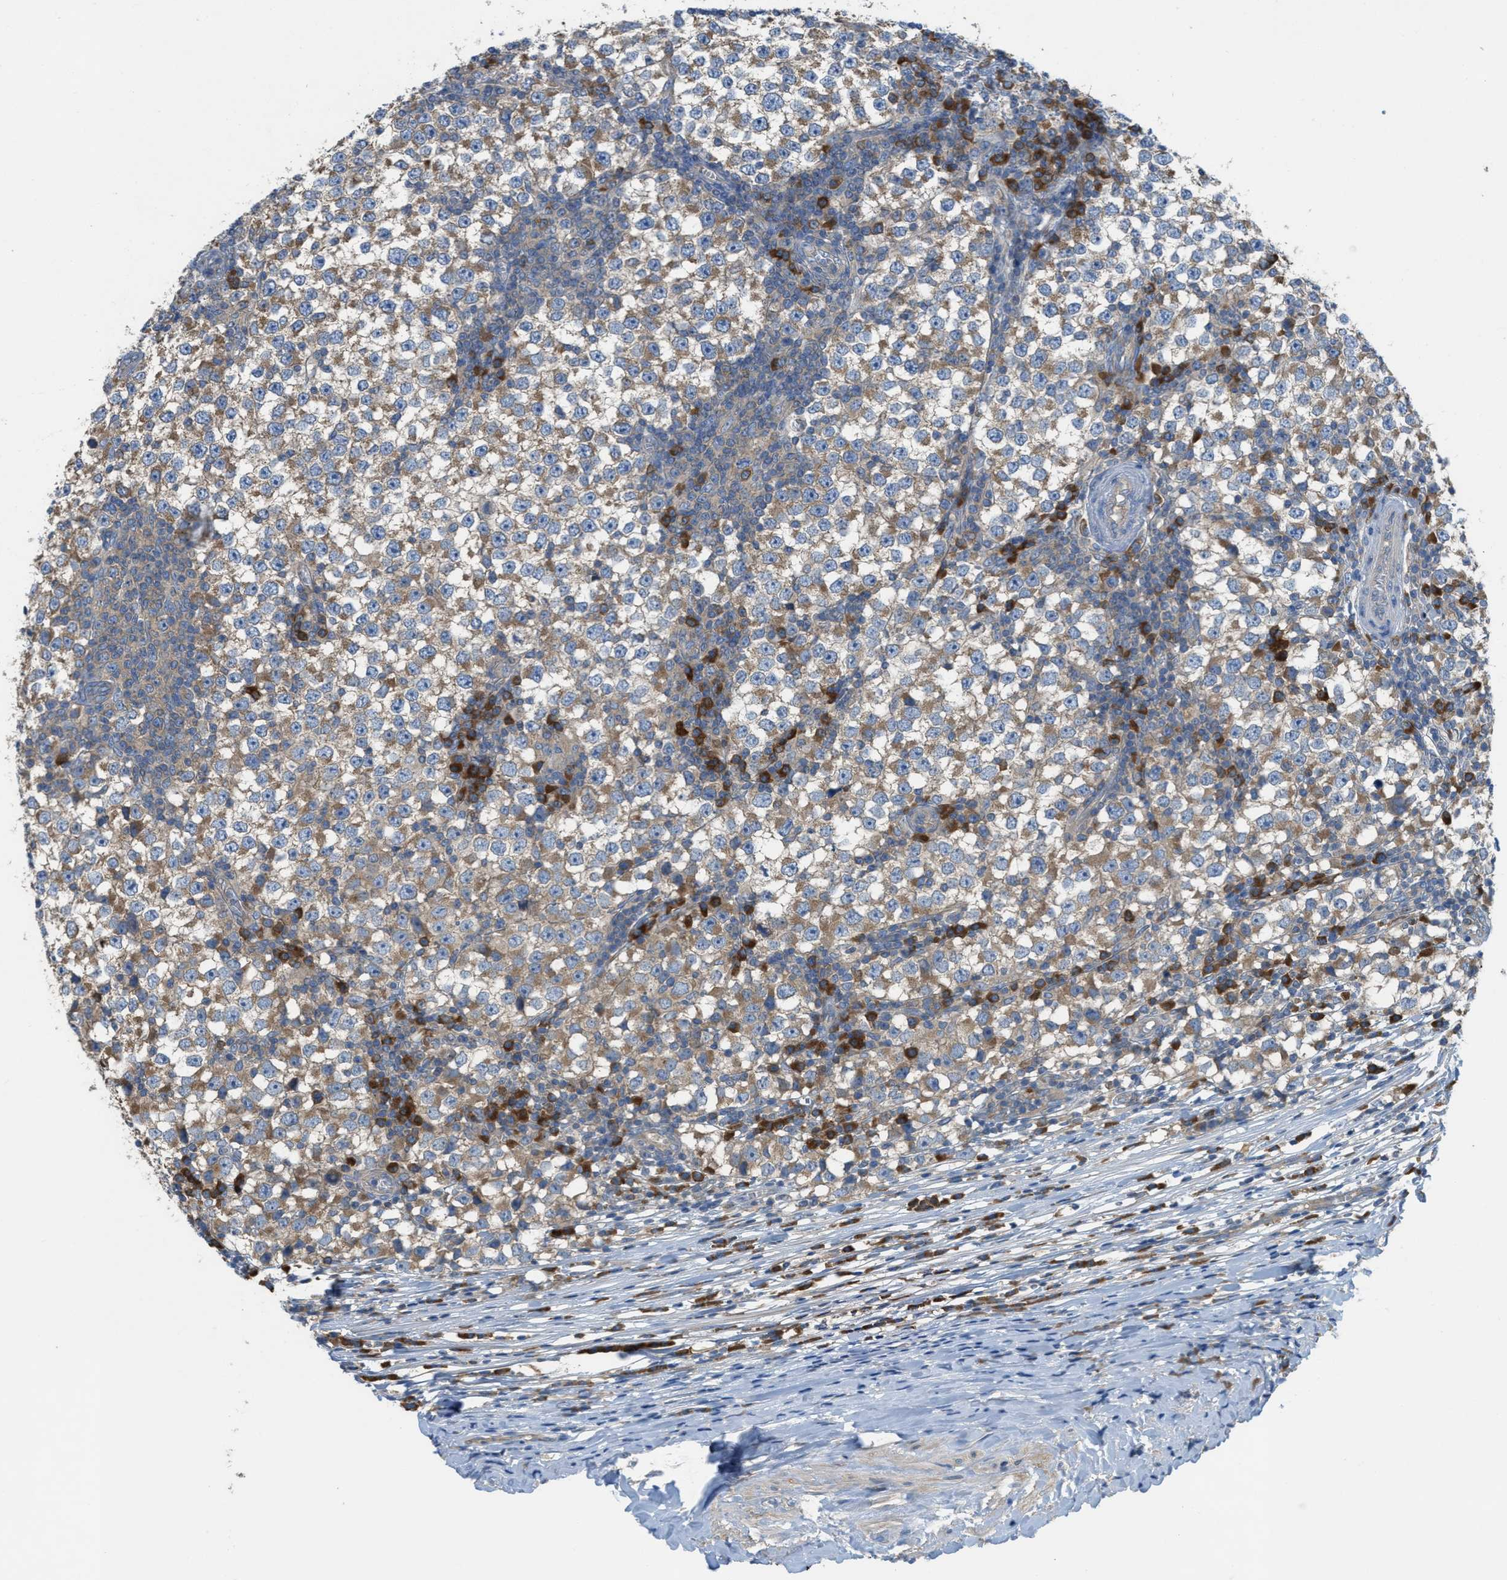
{"staining": {"intensity": "moderate", "quantity": "25%-75%", "location": "cytoplasmic/membranous"}, "tissue": "testis cancer", "cell_type": "Tumor cells", "image_type": "cancer", "snomed": [{"axis": "morphology", "description": "Seminoma, NOS"}, {"axis": "topography", "description": "Testis"}], "caption": "Testis cancer (seminoma) was stained to show a protein in brown. There is medium levels of moderate cytoplasmic/membranous expression in about 25%-75% of tumor cells.", "gene": "UBA5", "patient": {"sex": "male", "age": 65}}